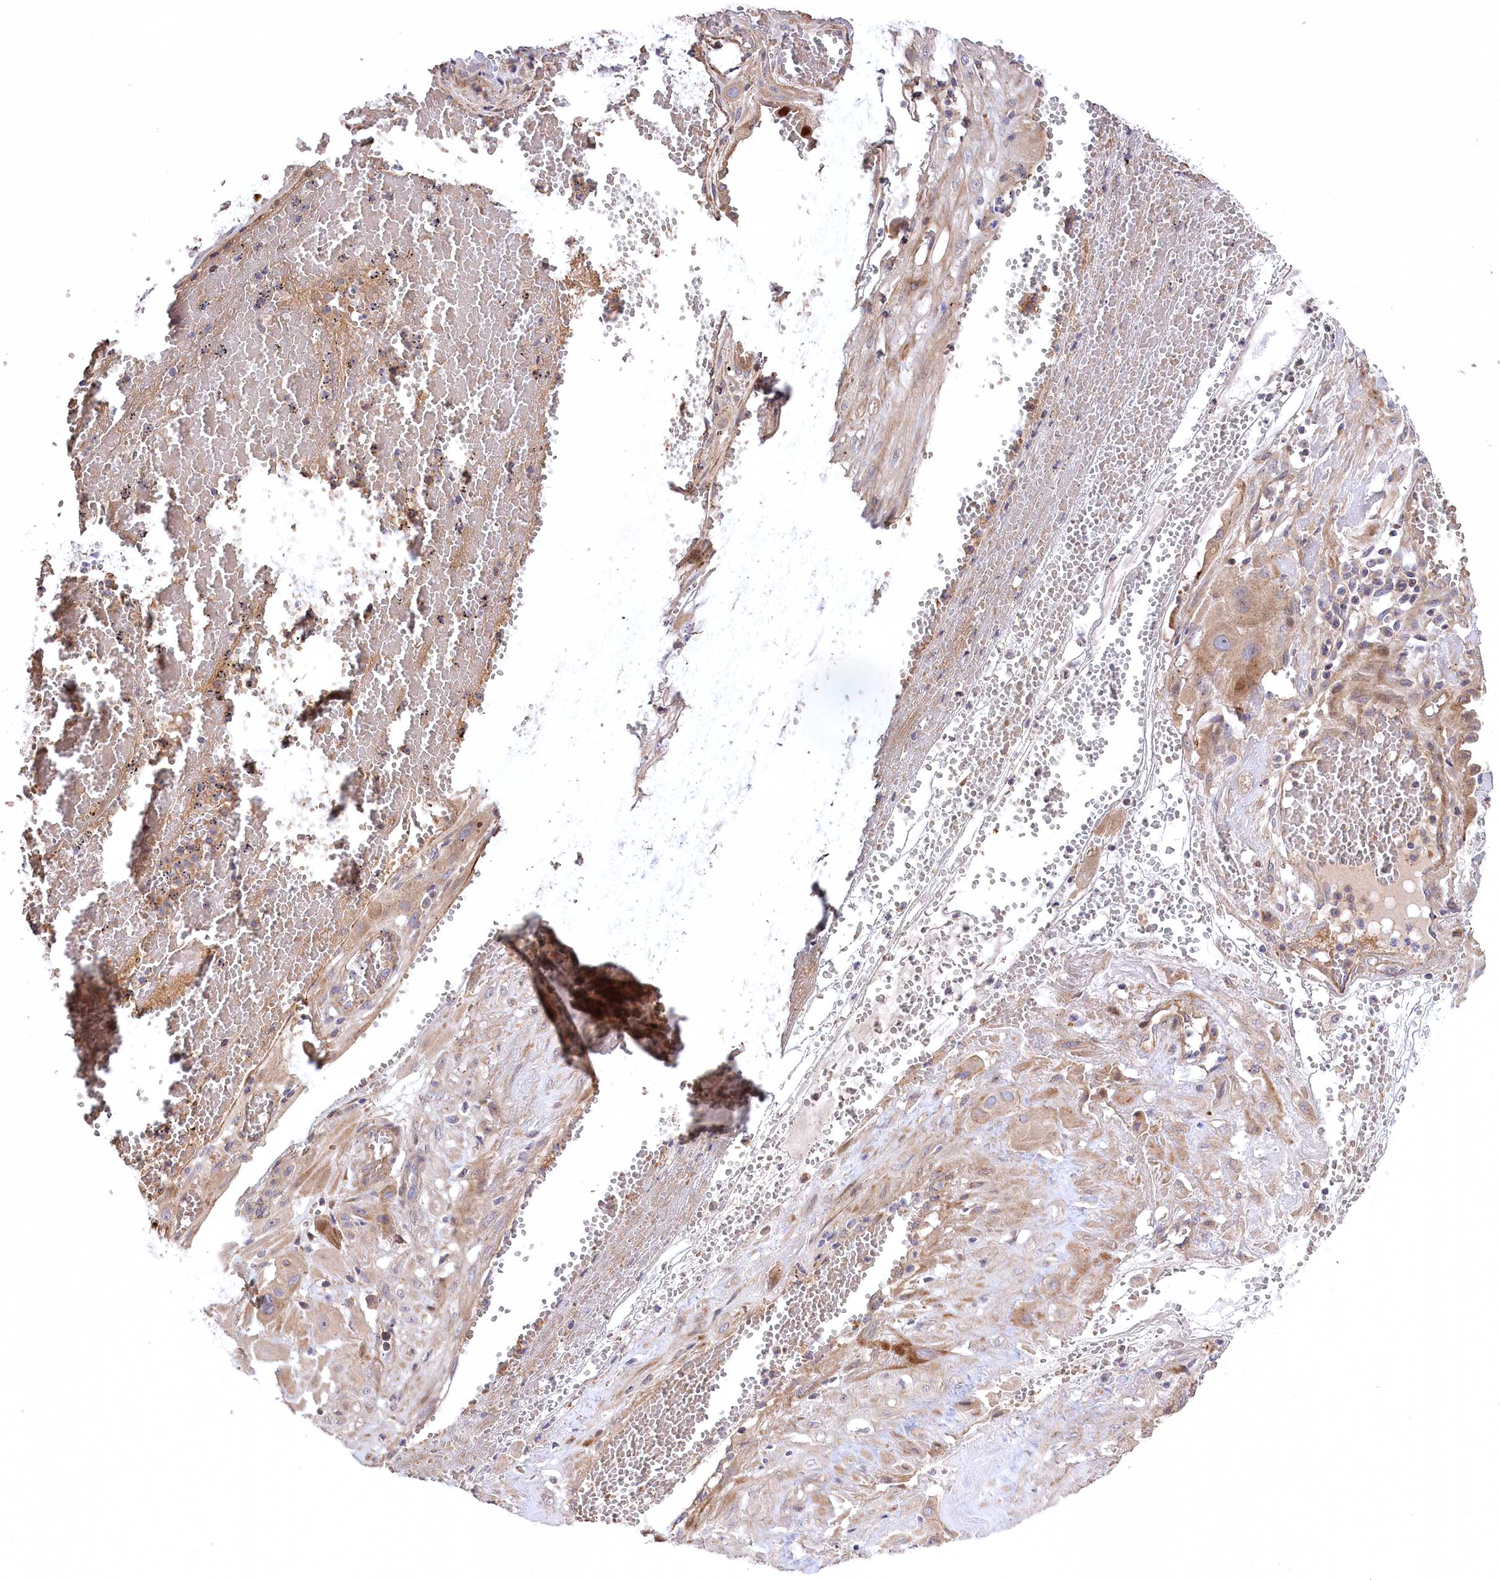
{"staining": {"intensity": "strong", "quantity": "<25%", "location": "cytoplasmic/membranous"}, "tissue": "cervical cancer", "cell_type": "Tumor cells", "image_type": "cancer", "snomed": [{"axis": "morphology", "description": "Squamous cell carcinoma, NOS"}, {"axis": "topography", "description": "Cervix"}], "caption": "Brown immunohistochemical staining in human cervical squamous cell carcinoma shows strong cytoplasmic/membranous staining in approximately <25% of tumor cells.", "gene": "TRUB1", "patient": {"sex": "female", "age": 34}}